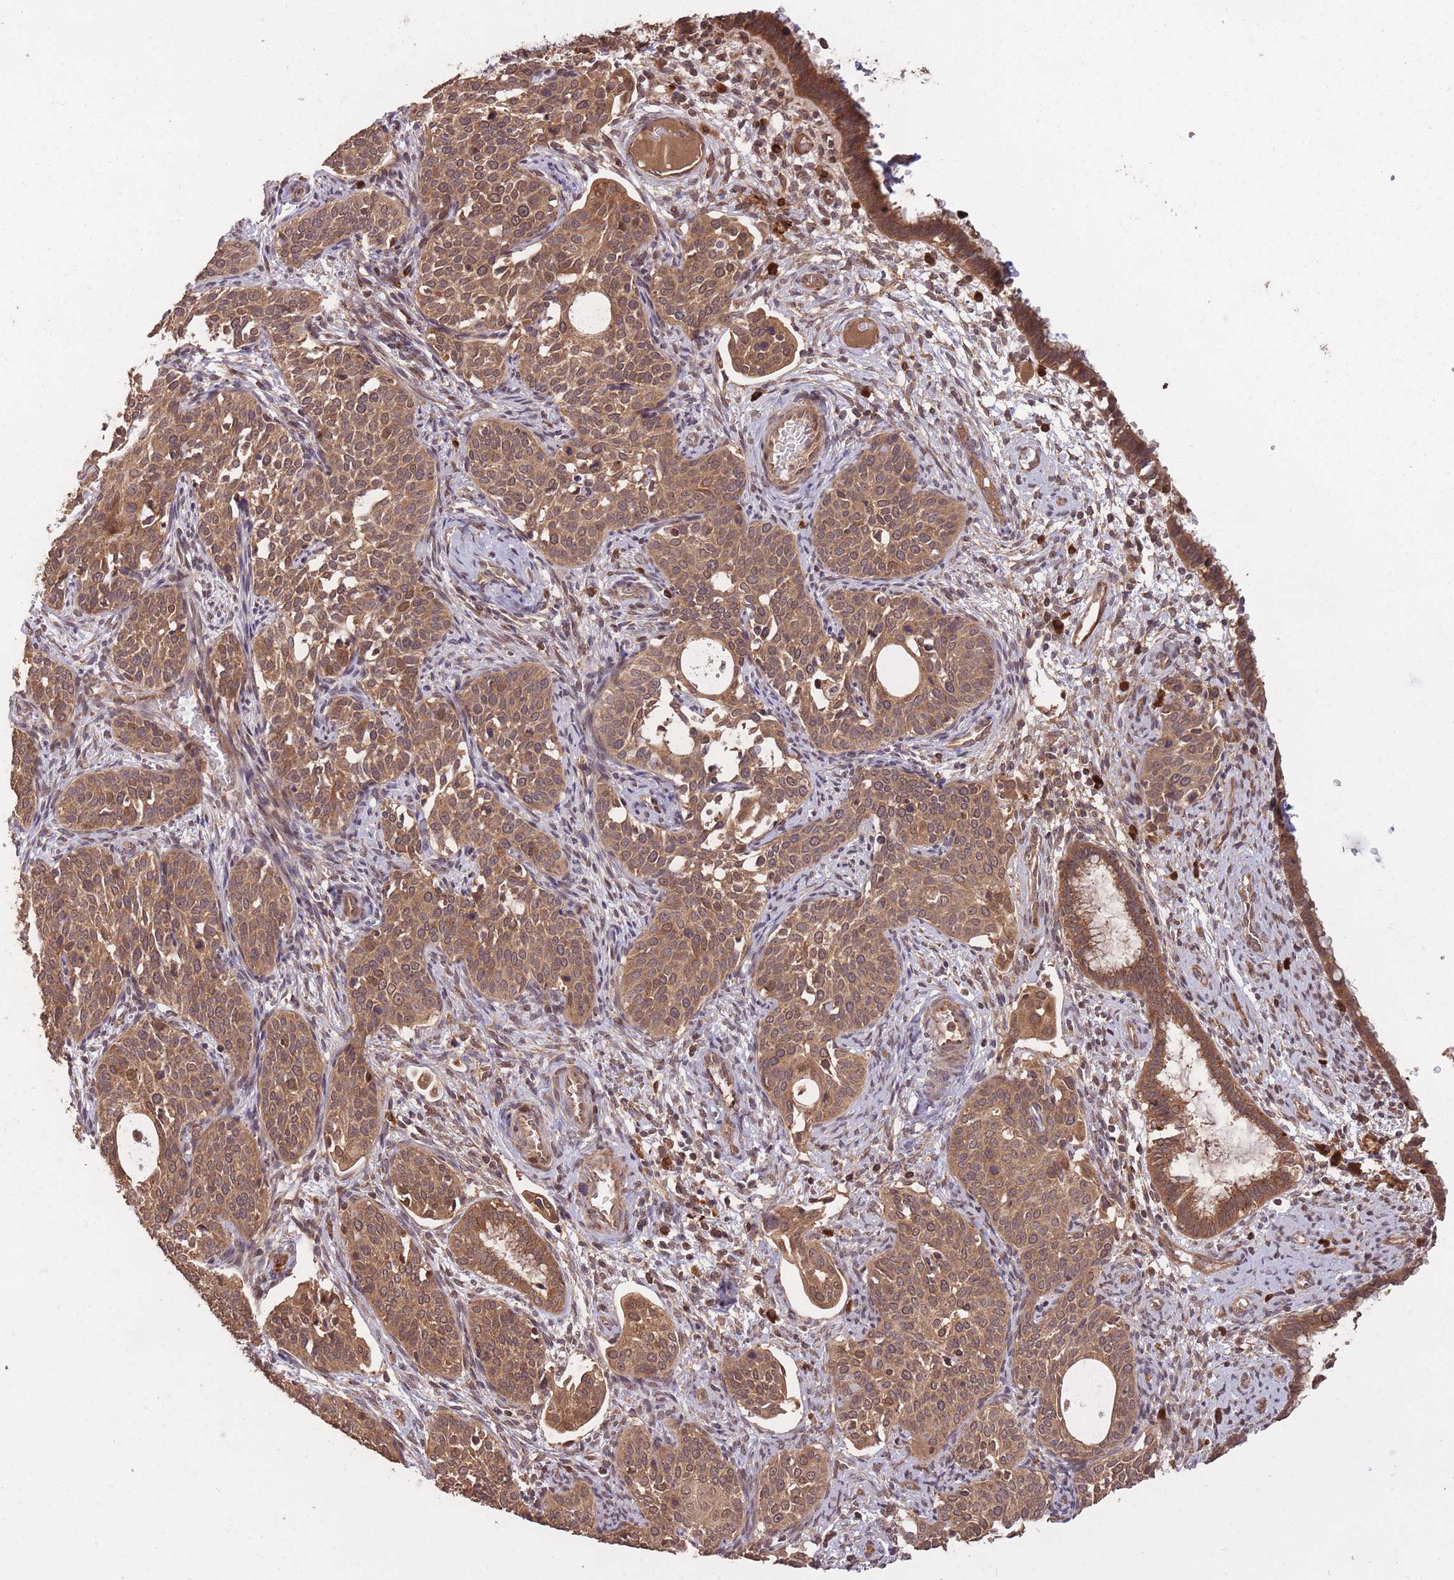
{"staining": {"intensity": "moderate", "quantity": ">75%", "location": "cytoplasmic/membranous,nuclear"}, "tissue": "cervical cancer", "cell_type": "Tumor cells", "image_type": "cancer", "snomed": [{"axis": "morphology", "description": "Squamous cell carcinoma, NOS"}, {"axis": "topography", "description": "Cervix"}], "caption": "A high-resolution photomicrograph shows immunohistochemistry (IHC) staining of squamous cell carcinoma (cervical), which exhibits moderate cytoplasmic/membranous and nuclear staining in about >75% of tumor cells.", "gene": "ERBB3", "patient": {"sex": "female", "age": 44}}